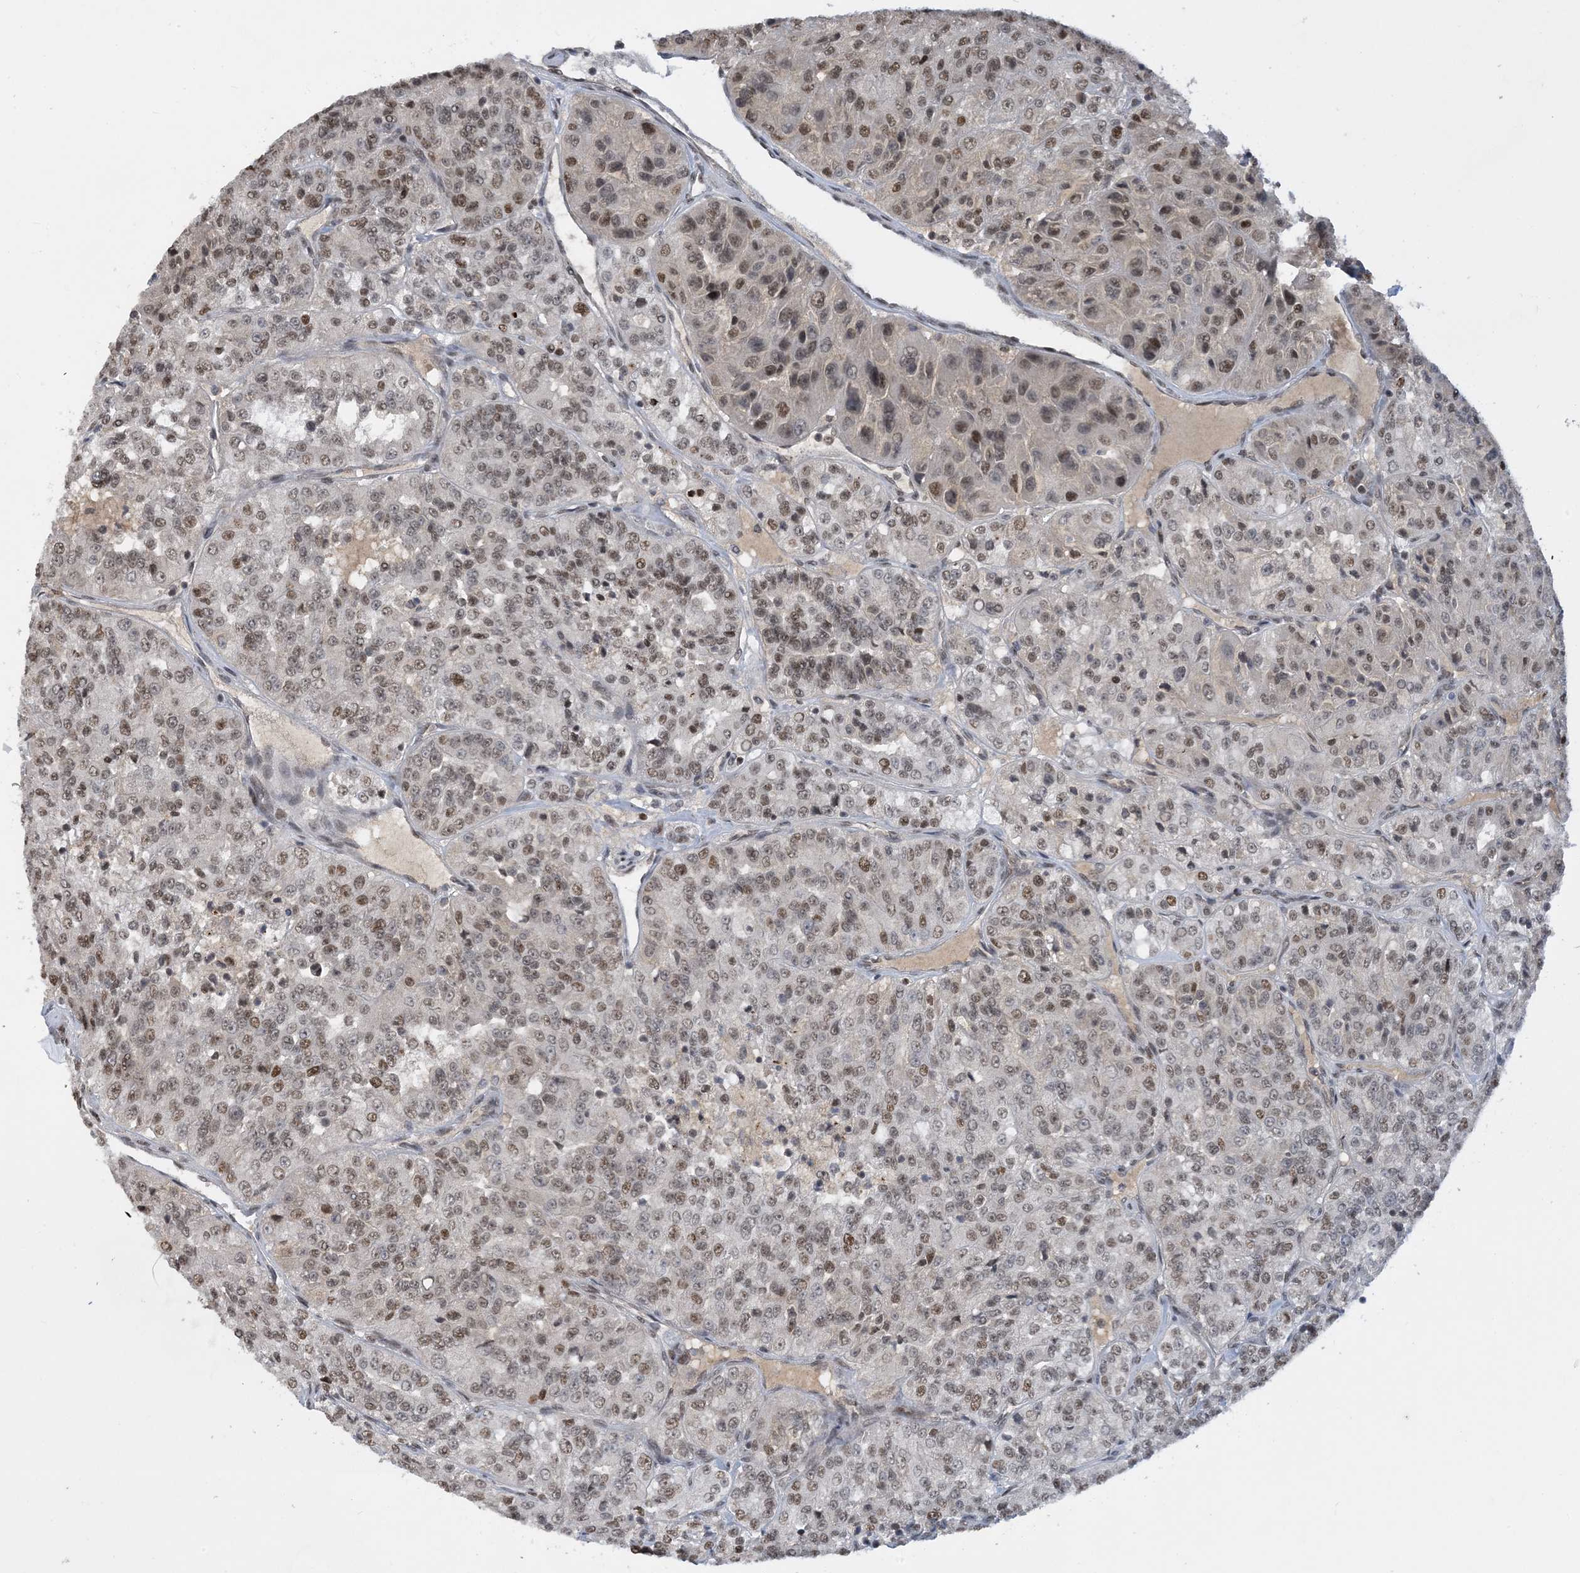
{"staining": {"intensity": "moderate", "quantity": ">75%", "location": "nuclear"}, "tissue": "renal cancer", "cell_type": "Tumor cells", "image_type": "cancer", "snomed": [{"axis": "morphology", "description": "Adenocarcinoma, NOS"}, {"axis": "topography", "description": "Kidney"}], "caption": "Adenocarcinoma (renal) tissue exhibits moderate nuclear positivity in approximately >75% of tumor cells, visualized by immunohistochemistry.", "gene": "ACYP2", "patient": {"sex": "female", "age": 63}}